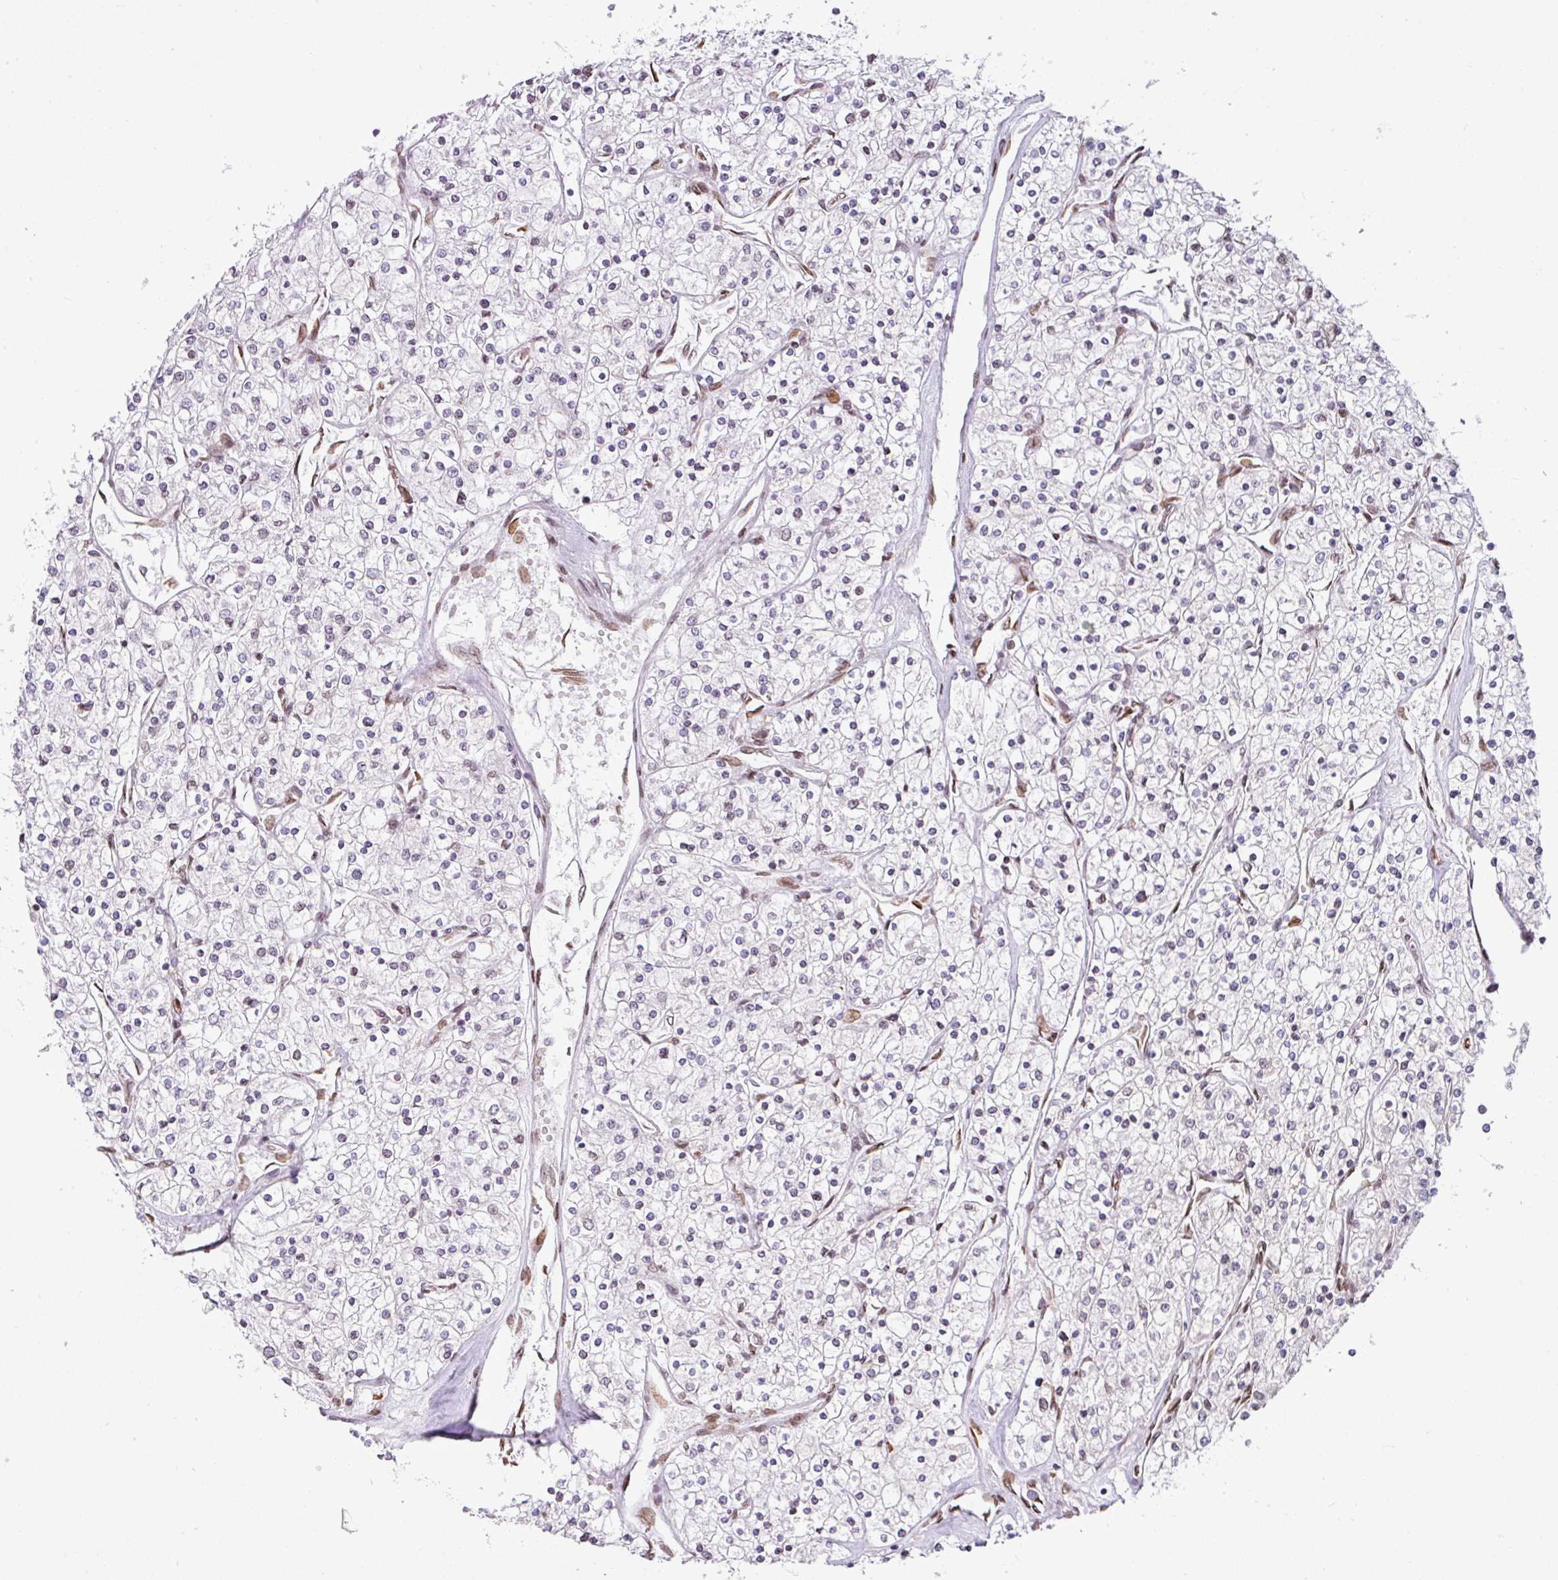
{"staining": {"intensity": "negative", "quantity": "none", "location": "none"}, "tissue": "renal cancer", "cell_type": "Tumor cells", "image_type": "cancer", "snomed": [{"axis": "morphology", "description": "Adenocarcinoma, NOS"}, {"axis": "topography", "description": "Kidney"}], "caption": "A high-resolution micrograph shows immunohistochemistry staining of renal adenocarcinoma, which displays no significant staining in tumor cells.", "gene": "PLK1", "patient": {"sex": "male", "age": 80}}